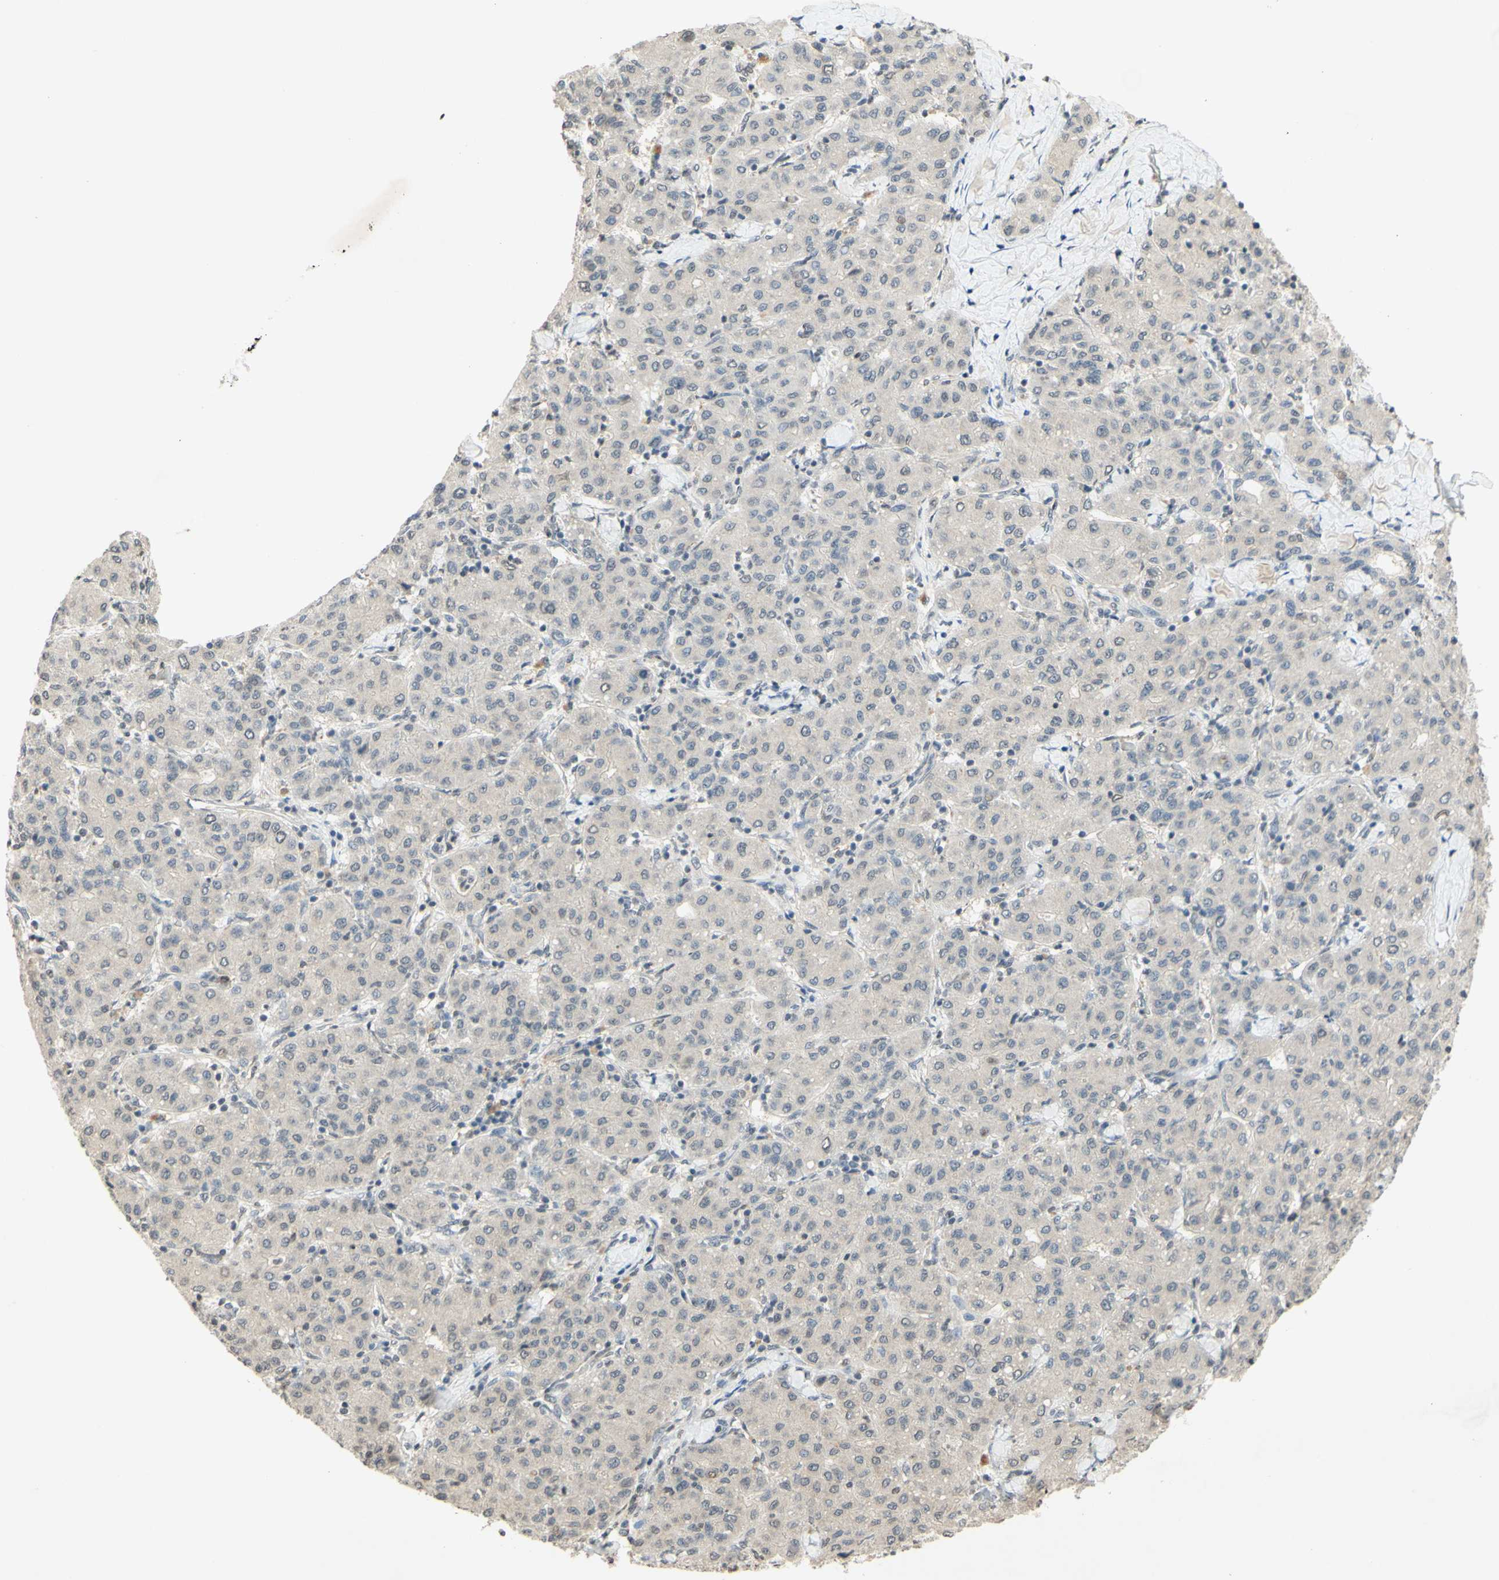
{"staining": {"intensity": "negative", "quantity": "none", "location": "none"}, "tissue": "liver cancer", "cell_type": "Tumor cells", "image_type": "cancer", "snomed": [{"axis": "morphology", "description": "Carcinoma, Hepatocellular, NOS"}, {"axis": "topography", "description": "Liver"}], "caption": "The histopathology image displays no staining of tumor cells in liver cancer (hepatocellular carcinoma).", "gene": "GLI1", "patient": {"sex": "male", "age": 65}}